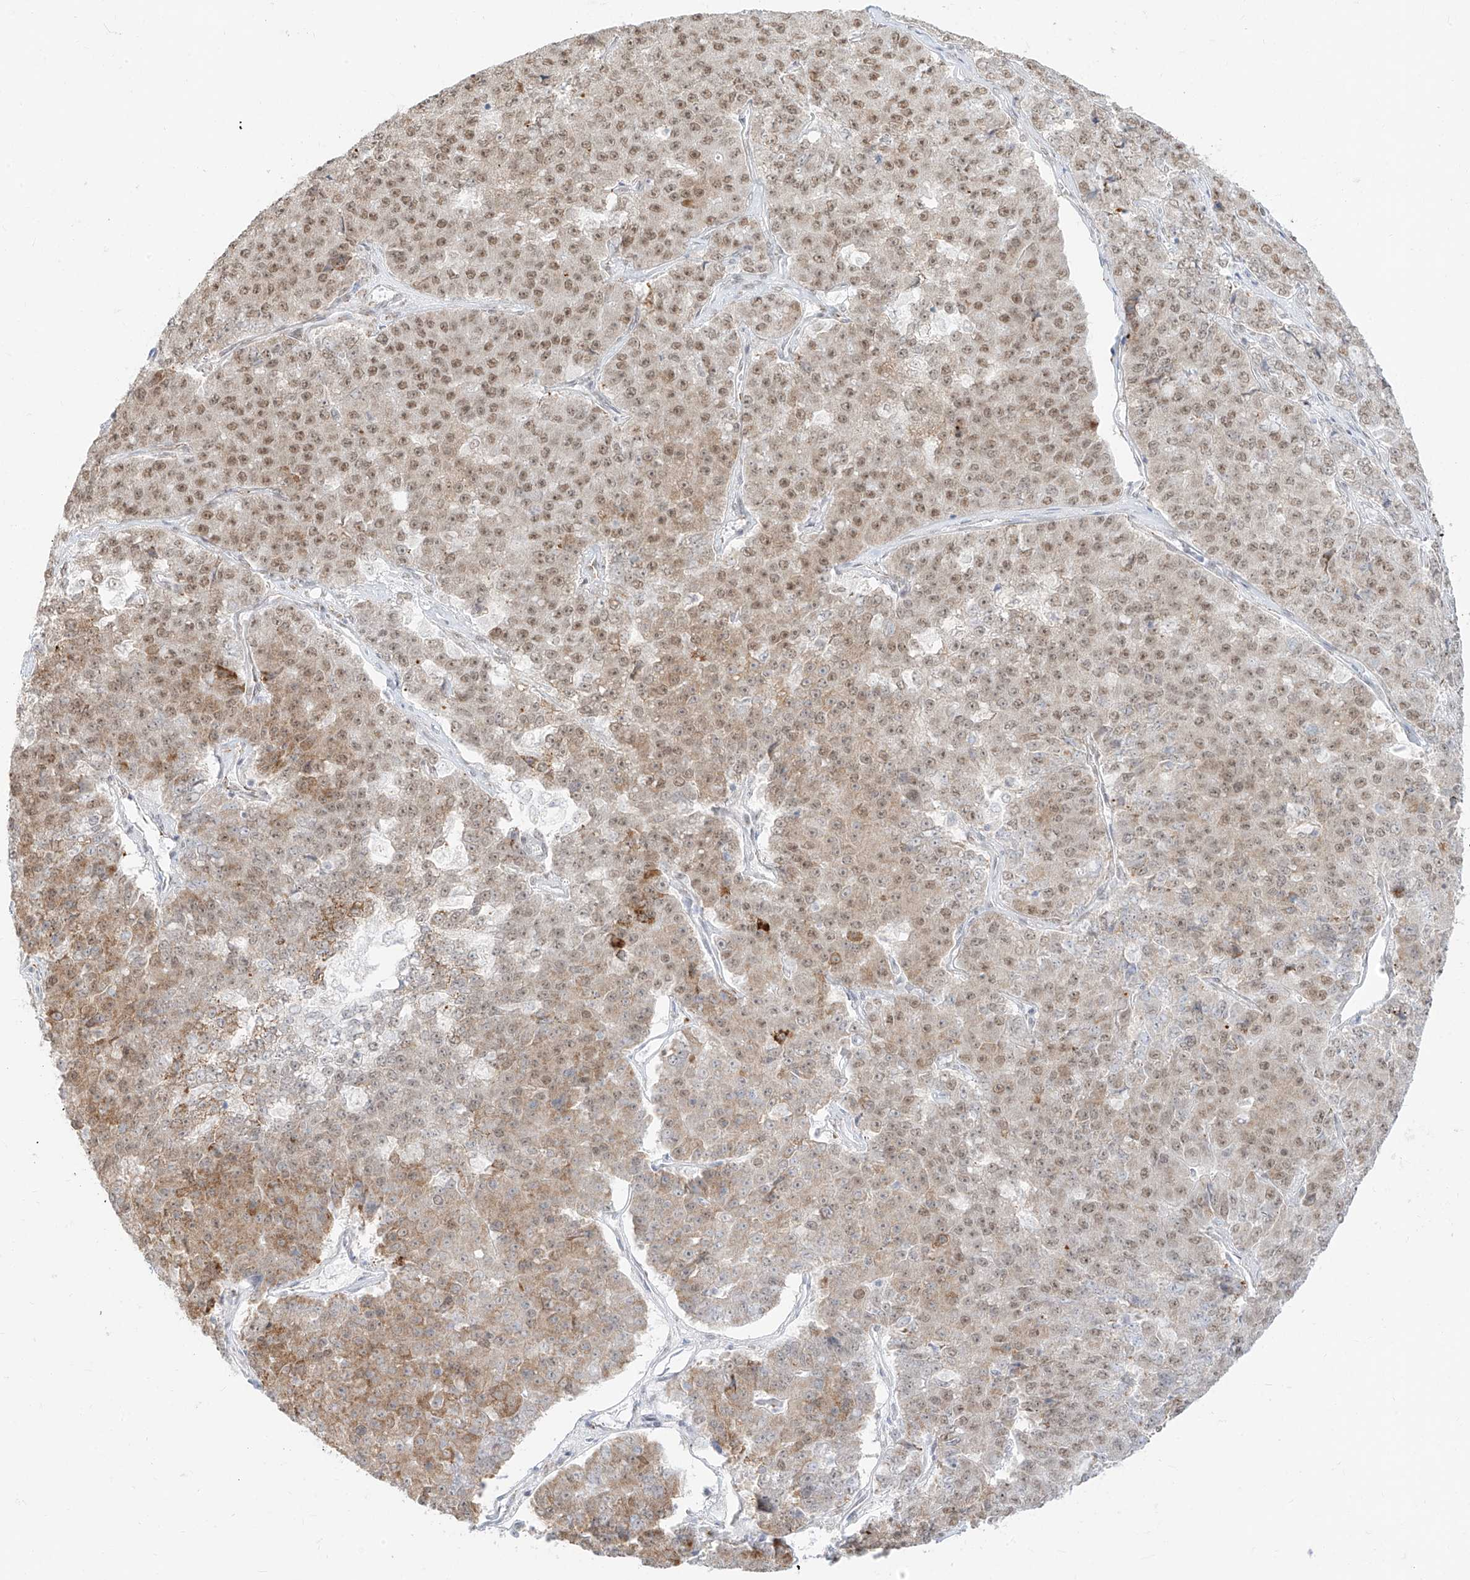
{"staining": {"intensity": "moderate", "quantity": "25%-75%", "location": "cytoplasmic/membranous,nuclear"}, "tissue": "pancreatic cancer", "cell_type": "Tumor cells", "image_type": "cancer", "snomed": [{"axis": "morphology", "description": "Adenocarcinoma, NOS"}, {"axis": "topography", "description": "Pancreas"}], "caption": "Pancreatic cancer was stained to show a protein in brown. There is medium levels of moderate cytoplasmic/membranous and nuclear expression in about 25%-75% of tumor cells.", "gene": "SUPT5H", "patient": {"sex": "male", "age": 50}}